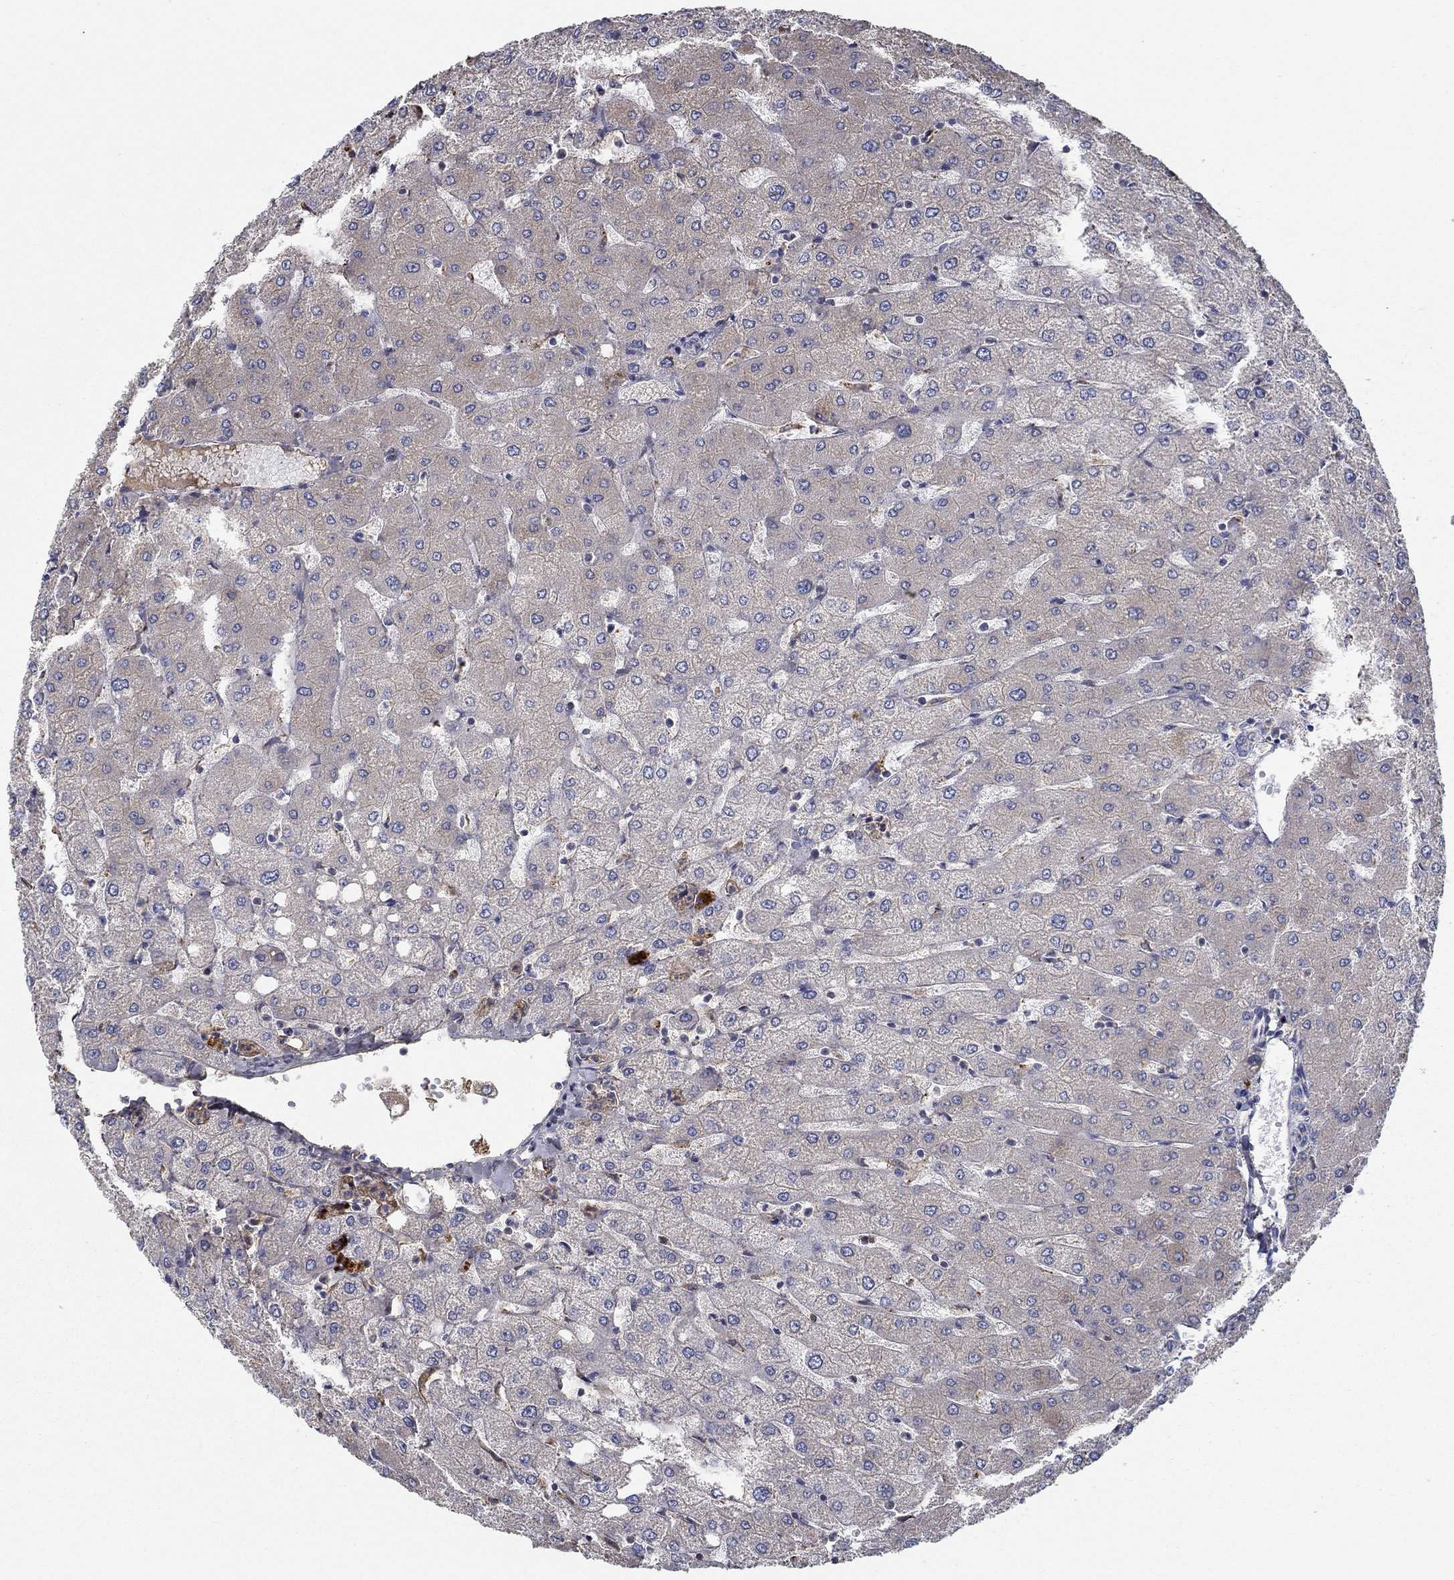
{"staining": {"intensity": "negative", "quantity": "none", "location": "none"}, "tissue": "liver", "cell_type": "Cholangiocytes", "image_type": "normal", "snomed": [{"axis": "morphology", "description": "Normal tissue, NOS"}, {"axis": "topography", "description": "Liver"}], "caption": "Cholangiocytes show no significant protein staining in benign liver. (Brightfield microscopy of DAB immunohistochemistry (IHC) at high magnification).", "gene": "IL10", "patient": {"sex": "female", "age": 54}}